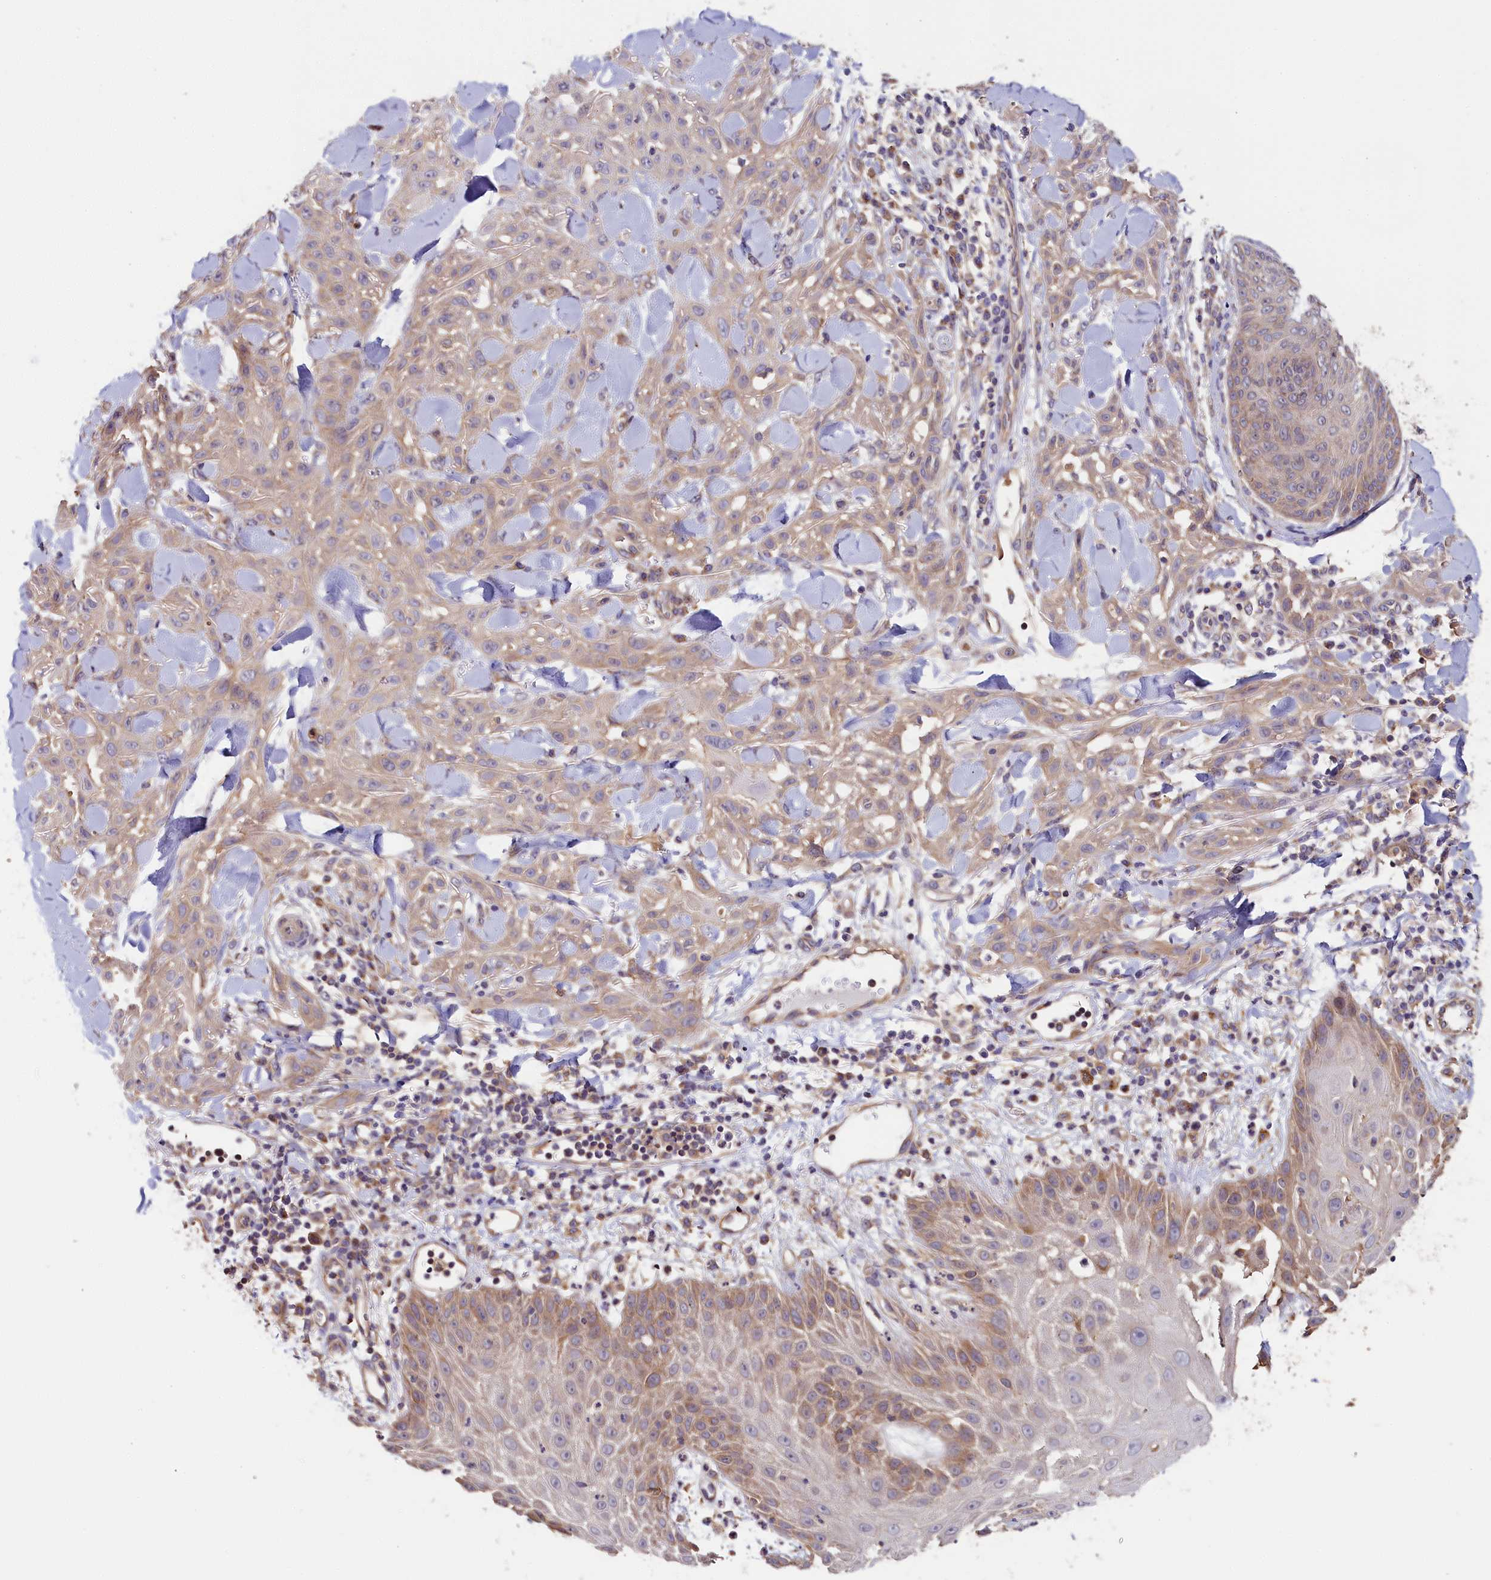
{"staining": {"intensity": "negative", "quantity": "none", "location": "none"}, "tissue": "skin cancer", "cell_type": "Tumor cells", "image_type": "cancer", "snomed": [{"axis": "morphology", "description": "Squamous cell carcinoma, NOS"}, {"axis": "topography", "description": "Skin"}], "caption": "Tumor cells show no significant positivity in squamous cell carcinoma (skin).", "gene": "KATNB1", "patient": {"sex": "male", "age": 24}}